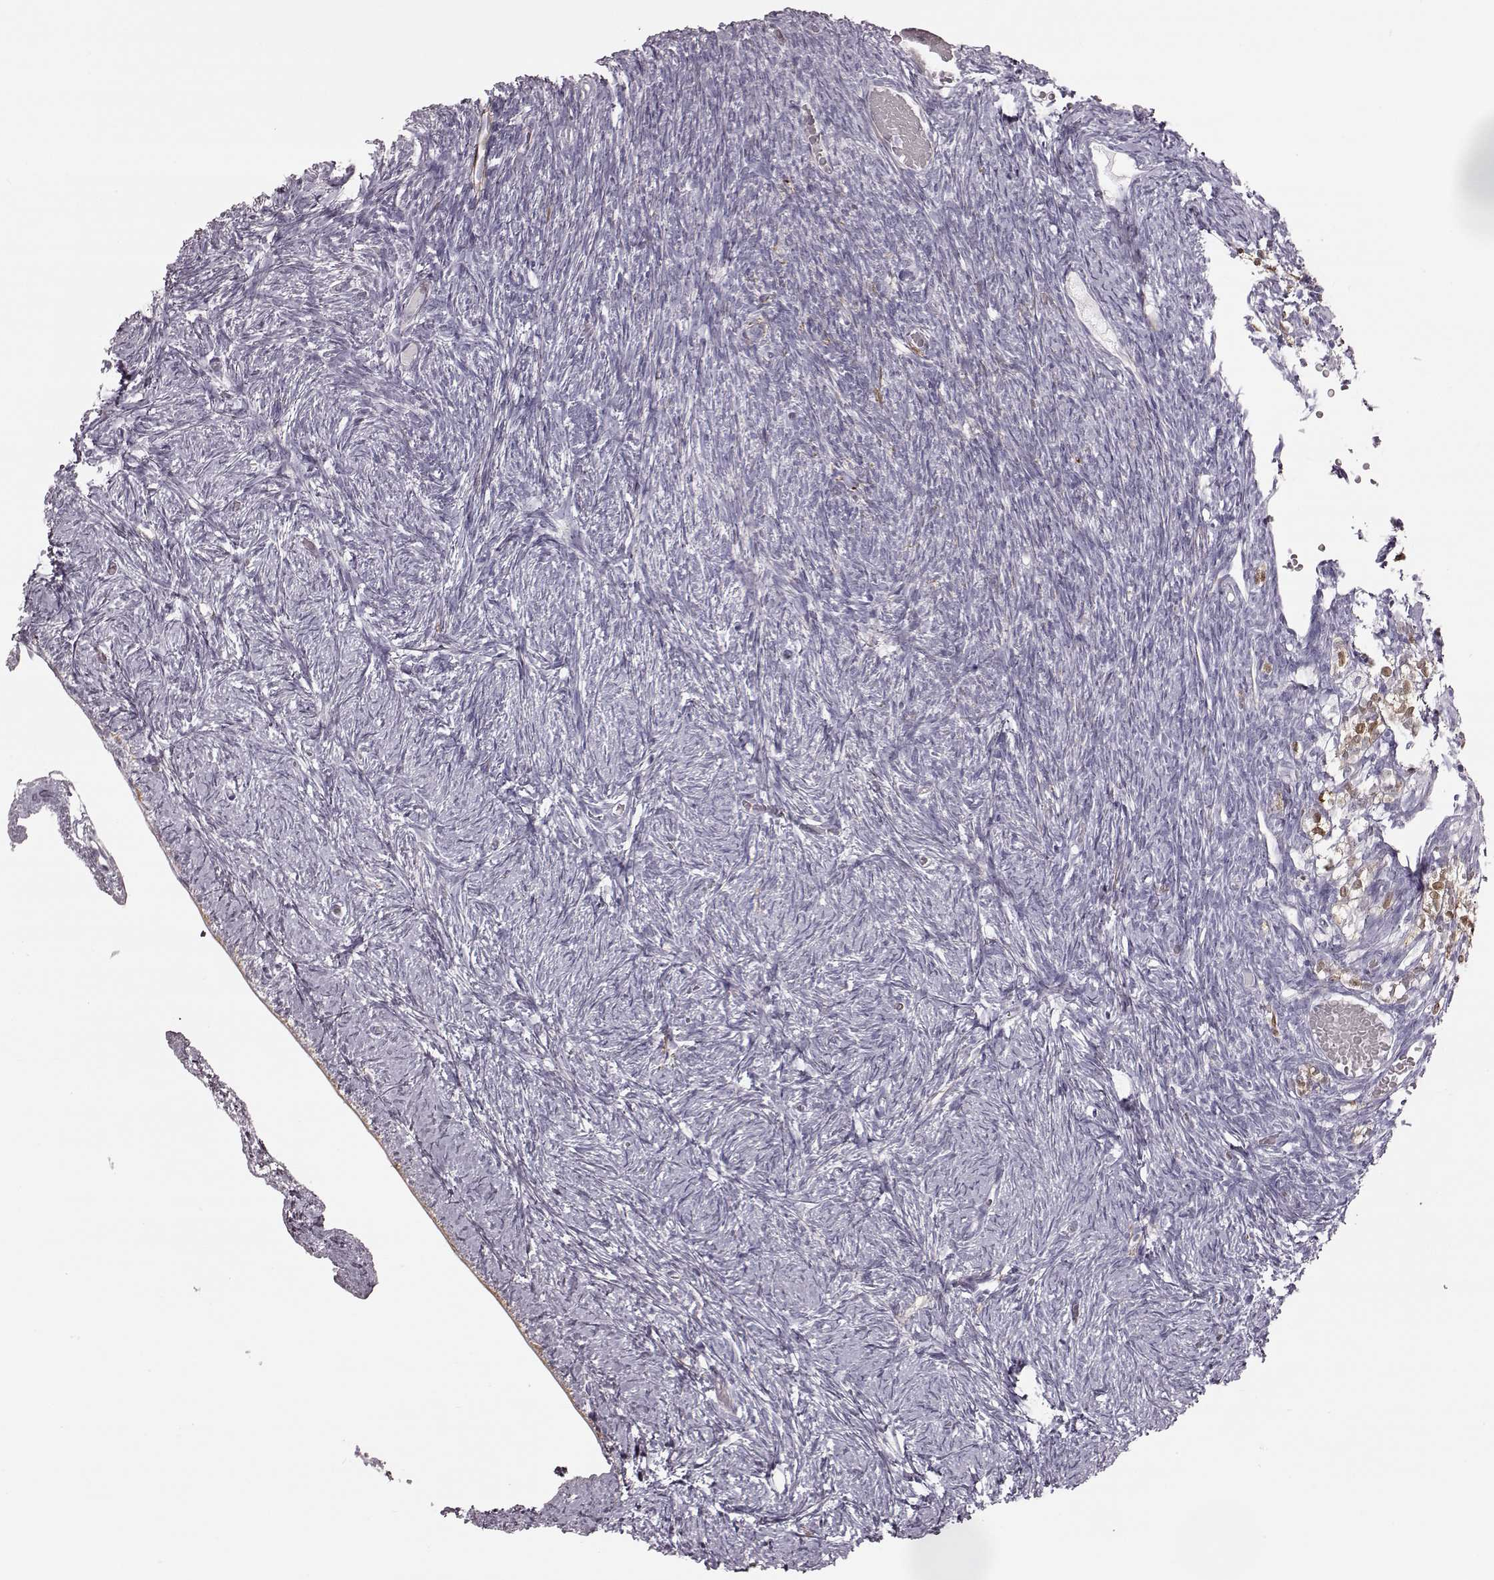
{"staining": {"intensity": "negative", "quantity": "none", "location": "none"}, "tissue": "ovary", "cell_type": "Ovarian stroma cells", "image_type": "normal", "snomed": [{"axis": "morphology", "description": "Normal tissue, NOS"}, {"axis": "topography", "description": "Ovary"}], "caption": "High magnification brightfield microscopy of benign ovary stained with DAB (3,3'-diaminobenzidine) (brown) and counterstained with hematoxylin (blue): ovarian stroma cells show no significant expression.", "gene": "ZNF433", "patient": {"sex": "female", "age": 39}}